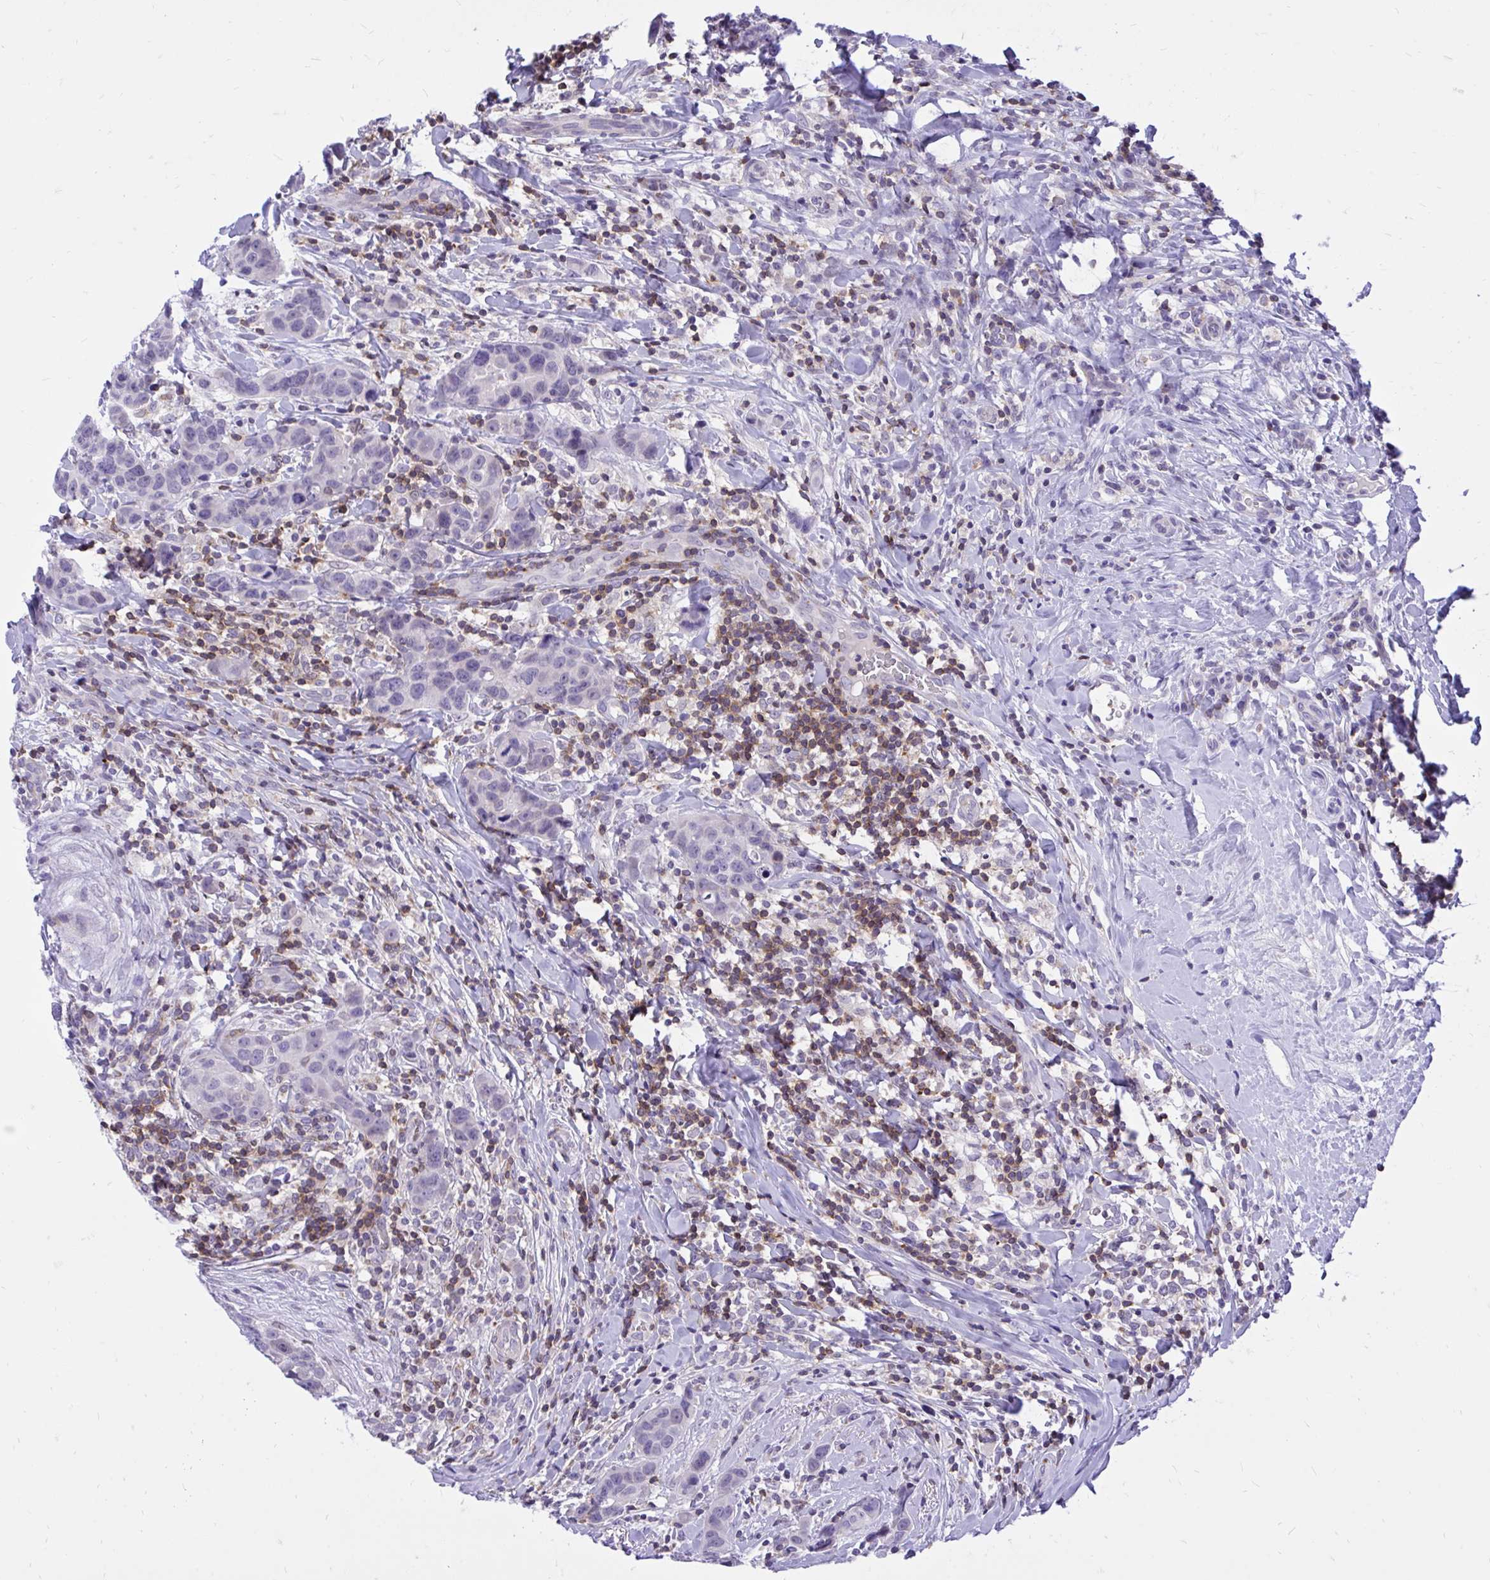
{"staining": {"intensity": "negative", "quantity": "none", "location": "none"}, "tissue": "breast cancer", "cell_type": "Tumor cells", "image_type": "cancer", "snomed": [{"axis": "morphology", "description": "Duct carcinoma"}, {"axis": "topography", "description": "Breast"}], "caption": "IHC of human breast cancer (infiltrating ductal carcinoma) shows no expression in tumor cells. (DAB (3,3'-diaminobenzidine) immunohistochemistry (IHC) with hematoxylin counter stain).", "gene": "CXCL8", "patient": {"sex": "female", "age": 24}}